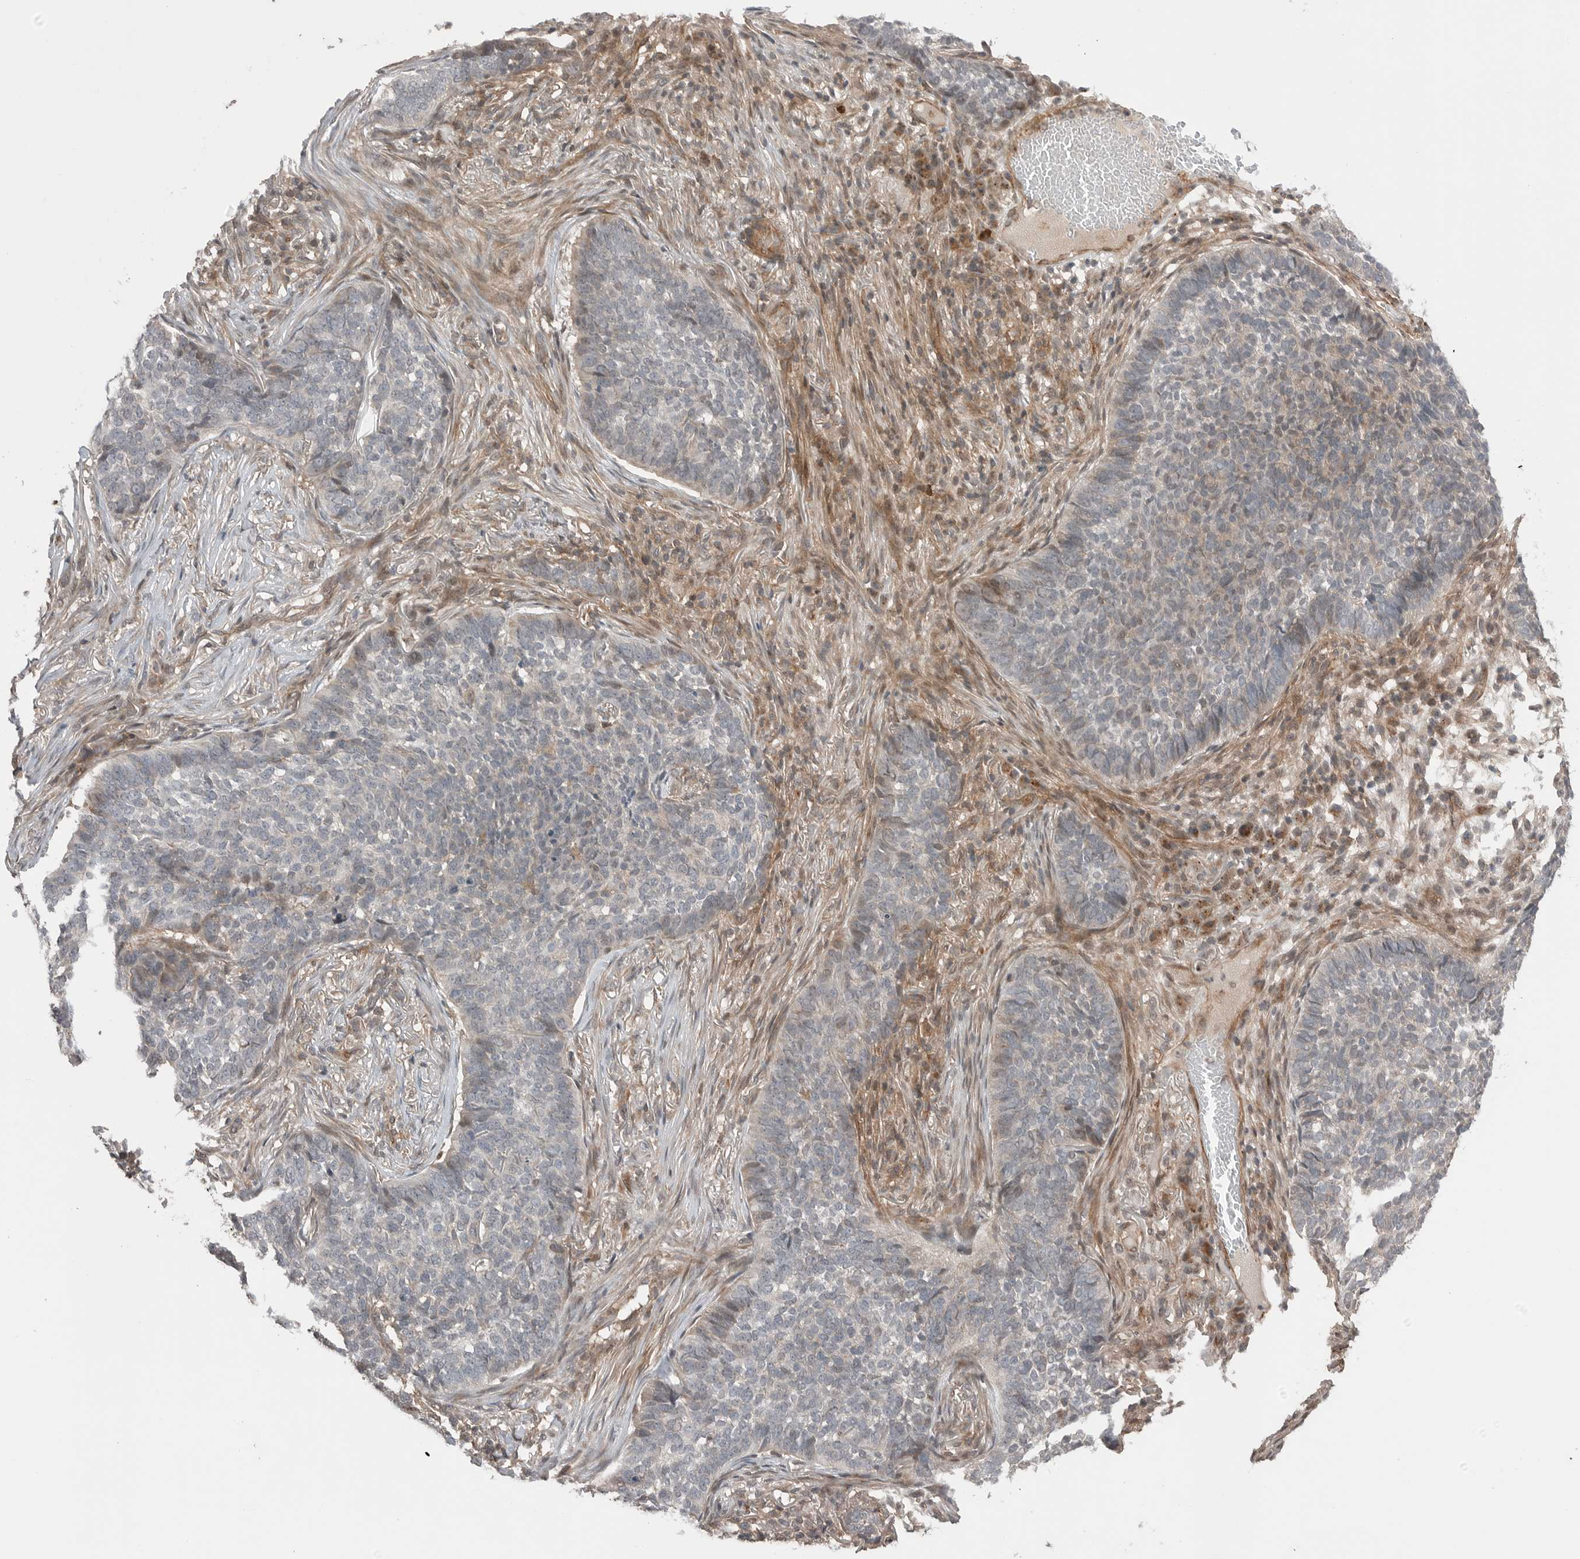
{"staining": {"intensity": "negative", "quantity": "none", "location": "none"}, "tissue": "skin cancer", "cell_type": "Tumor cells", "image_type": "cancer", "snomed": [{"axis": "morphology", "description": "Basal cell carcinoma"}, {"axis": "topography", "description": "Skin"}], "caption": "DAB (3,3'-diaminobenzidine) immunohistochemical staining of skin cancer (basal cell carcinoma) demonstrates no significant expression in tumor cells. (Brightfield microscopy of DAB (3,3'-diaminobenzidine) immunohistochemistry (IHC) at high magnification).", "gene": "PEAK1", "patient": {"sex": "male", "age": 85}}